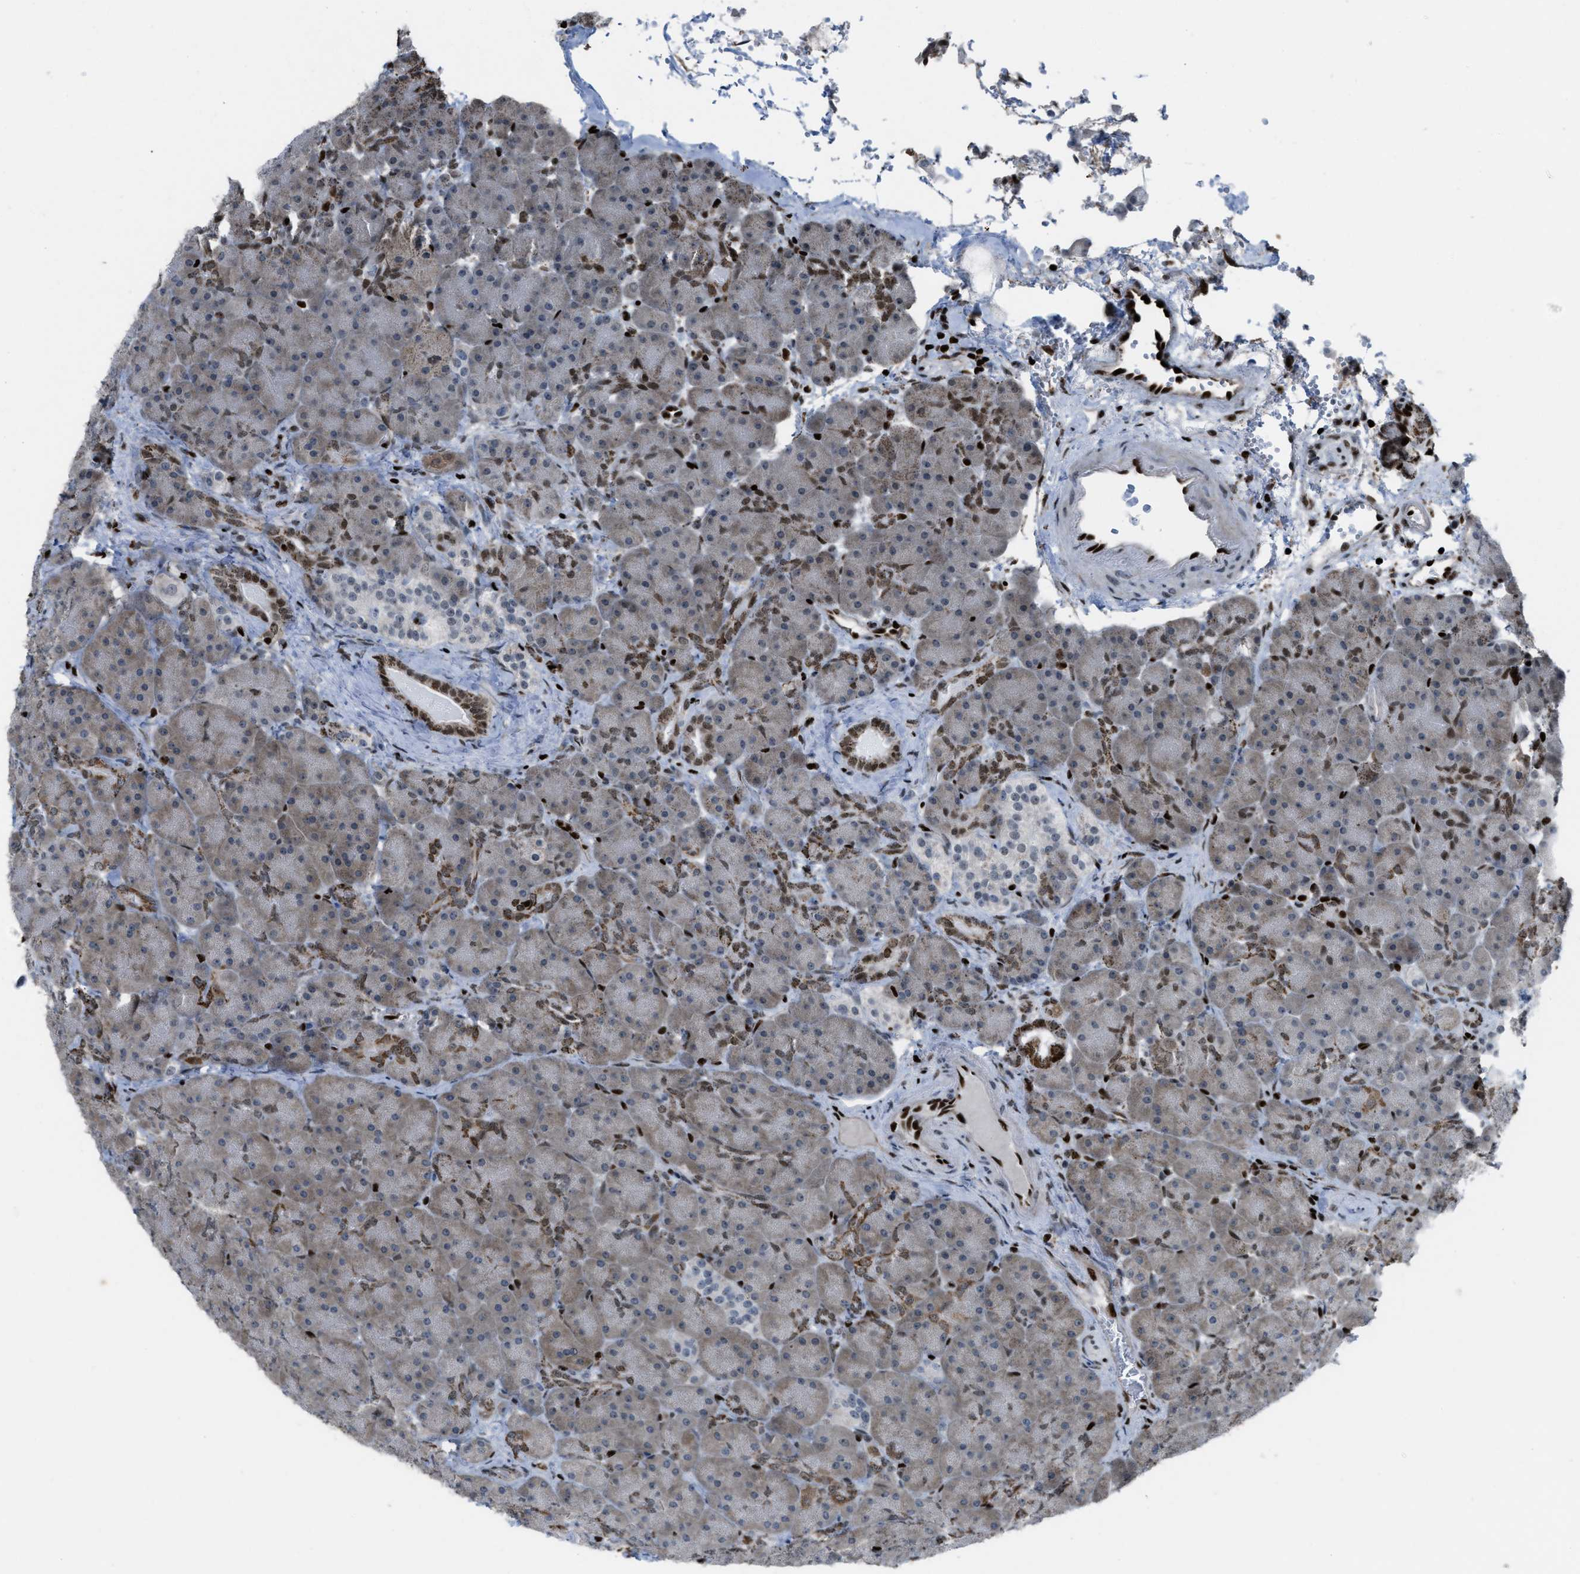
{"staining": {"intensity": "moderate", "quantity": "<25%", "location": "cytoplasmic/membranous,nuclear"}, "tissue": "pancreas", "cell_type": "Exocrine glandular cells", "image_type": "normal", "snomed": [{"axis": "morphology", "description": "Normal tissue, NOS"}, {"axis": "topography", "description": "Pancreas"}], "caption": "Immunohistochemical staining of benign pancreas reveals low levels of moderate cytoplasmic/membranous,nuclear expression in approximately <25% of exocrine glandular cells.", "gene": "SLFN5", "patient": {"sex": "male", "age": 66}}